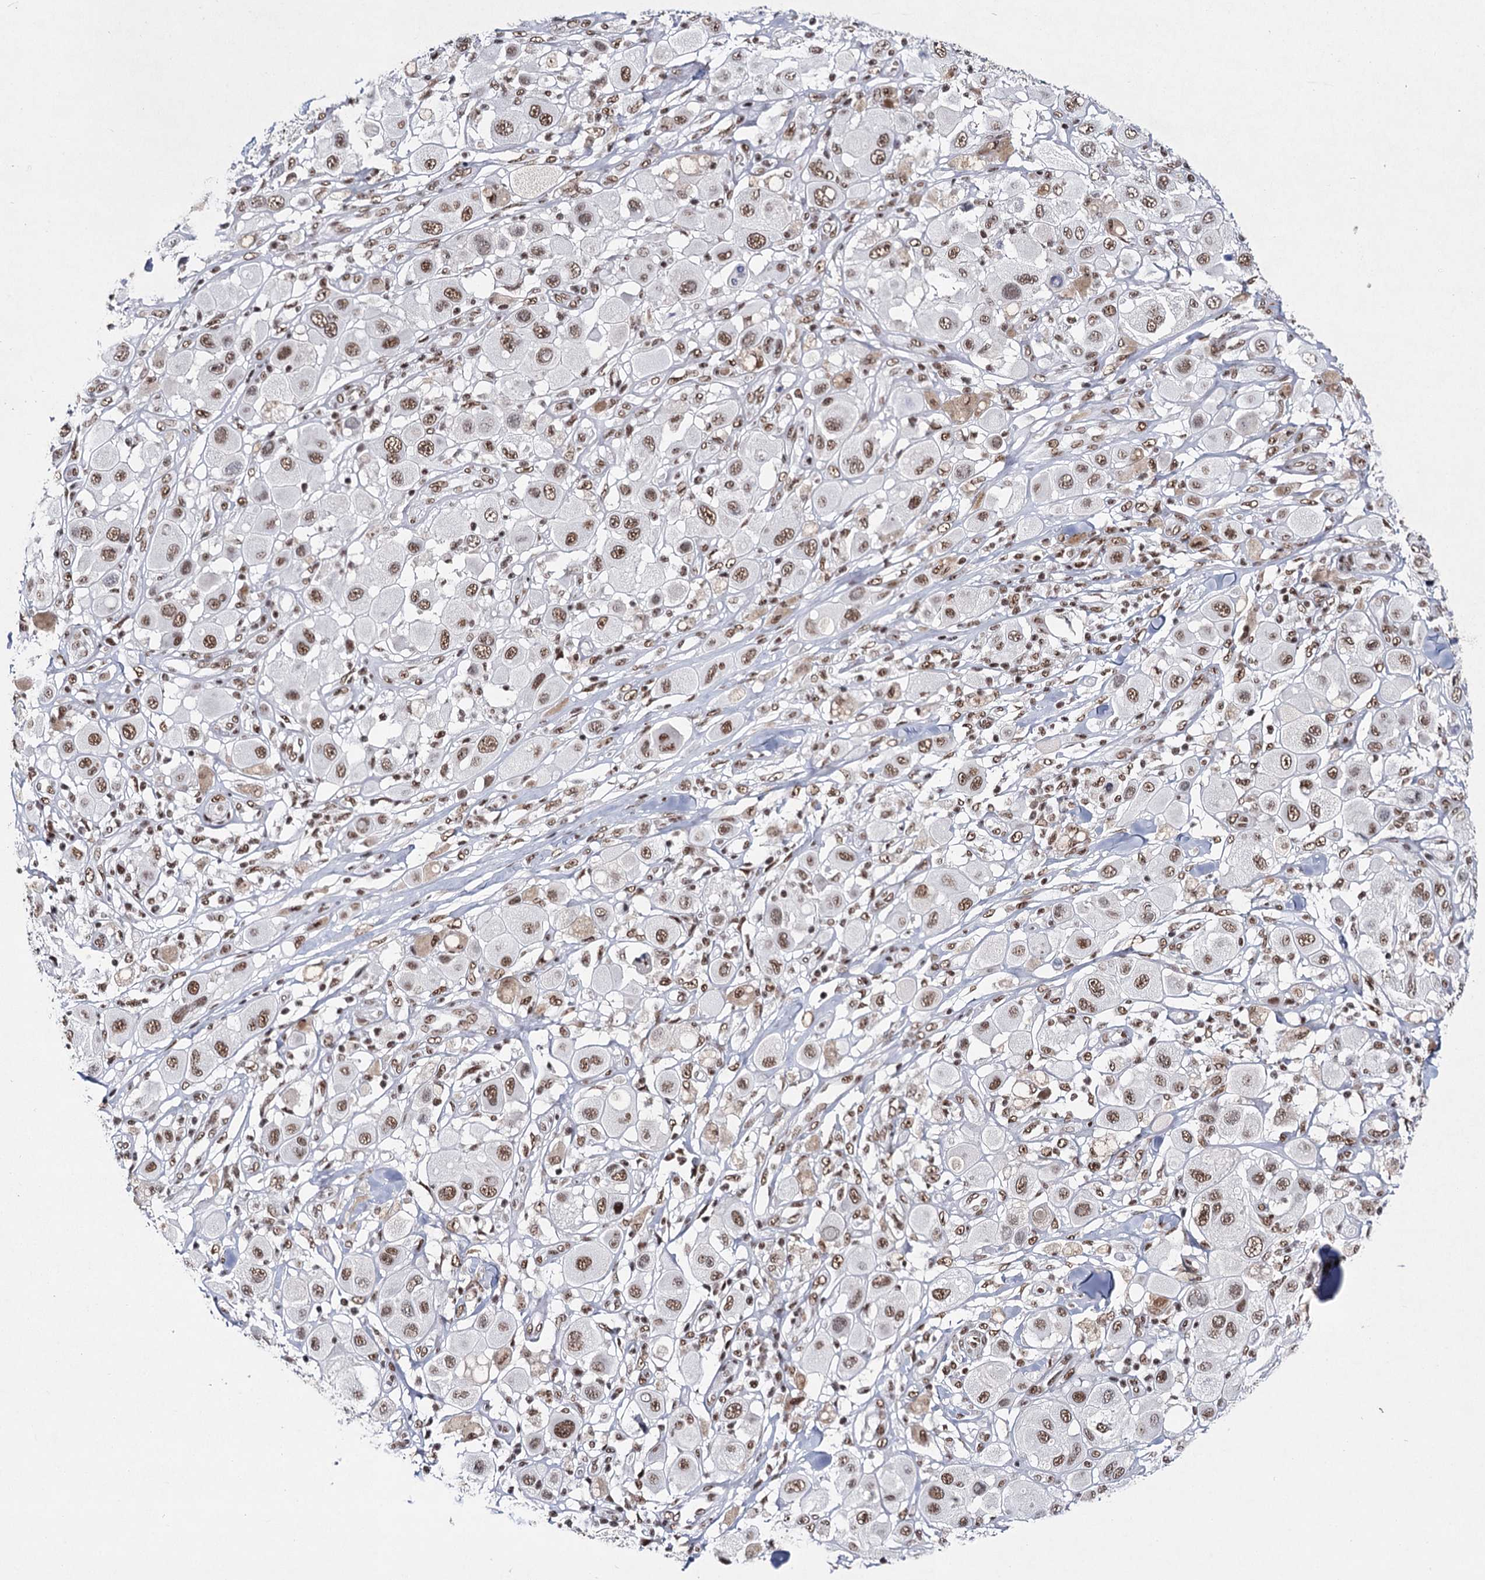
{"staining": {"intensity": "moderate", "quantity": ">75%", "location": "nuclear"}, "tissue": "melanoma", "cell_type": "Tumor cells", "image_type": "cancer", "snomed": [{"axis": "morphology", "description": "Malignant melanoma, Metastatic site"}, {"axis": "topography", "description": "Skin"}], "caption": "About >75% of tumor cells in malignant melanoma (metastatic site) display moderate nuclear protein staining as visualized by brown immunohistochemical staining.", "gene": "SCAF8", "patient": {"sex": "male", "age": 41}}